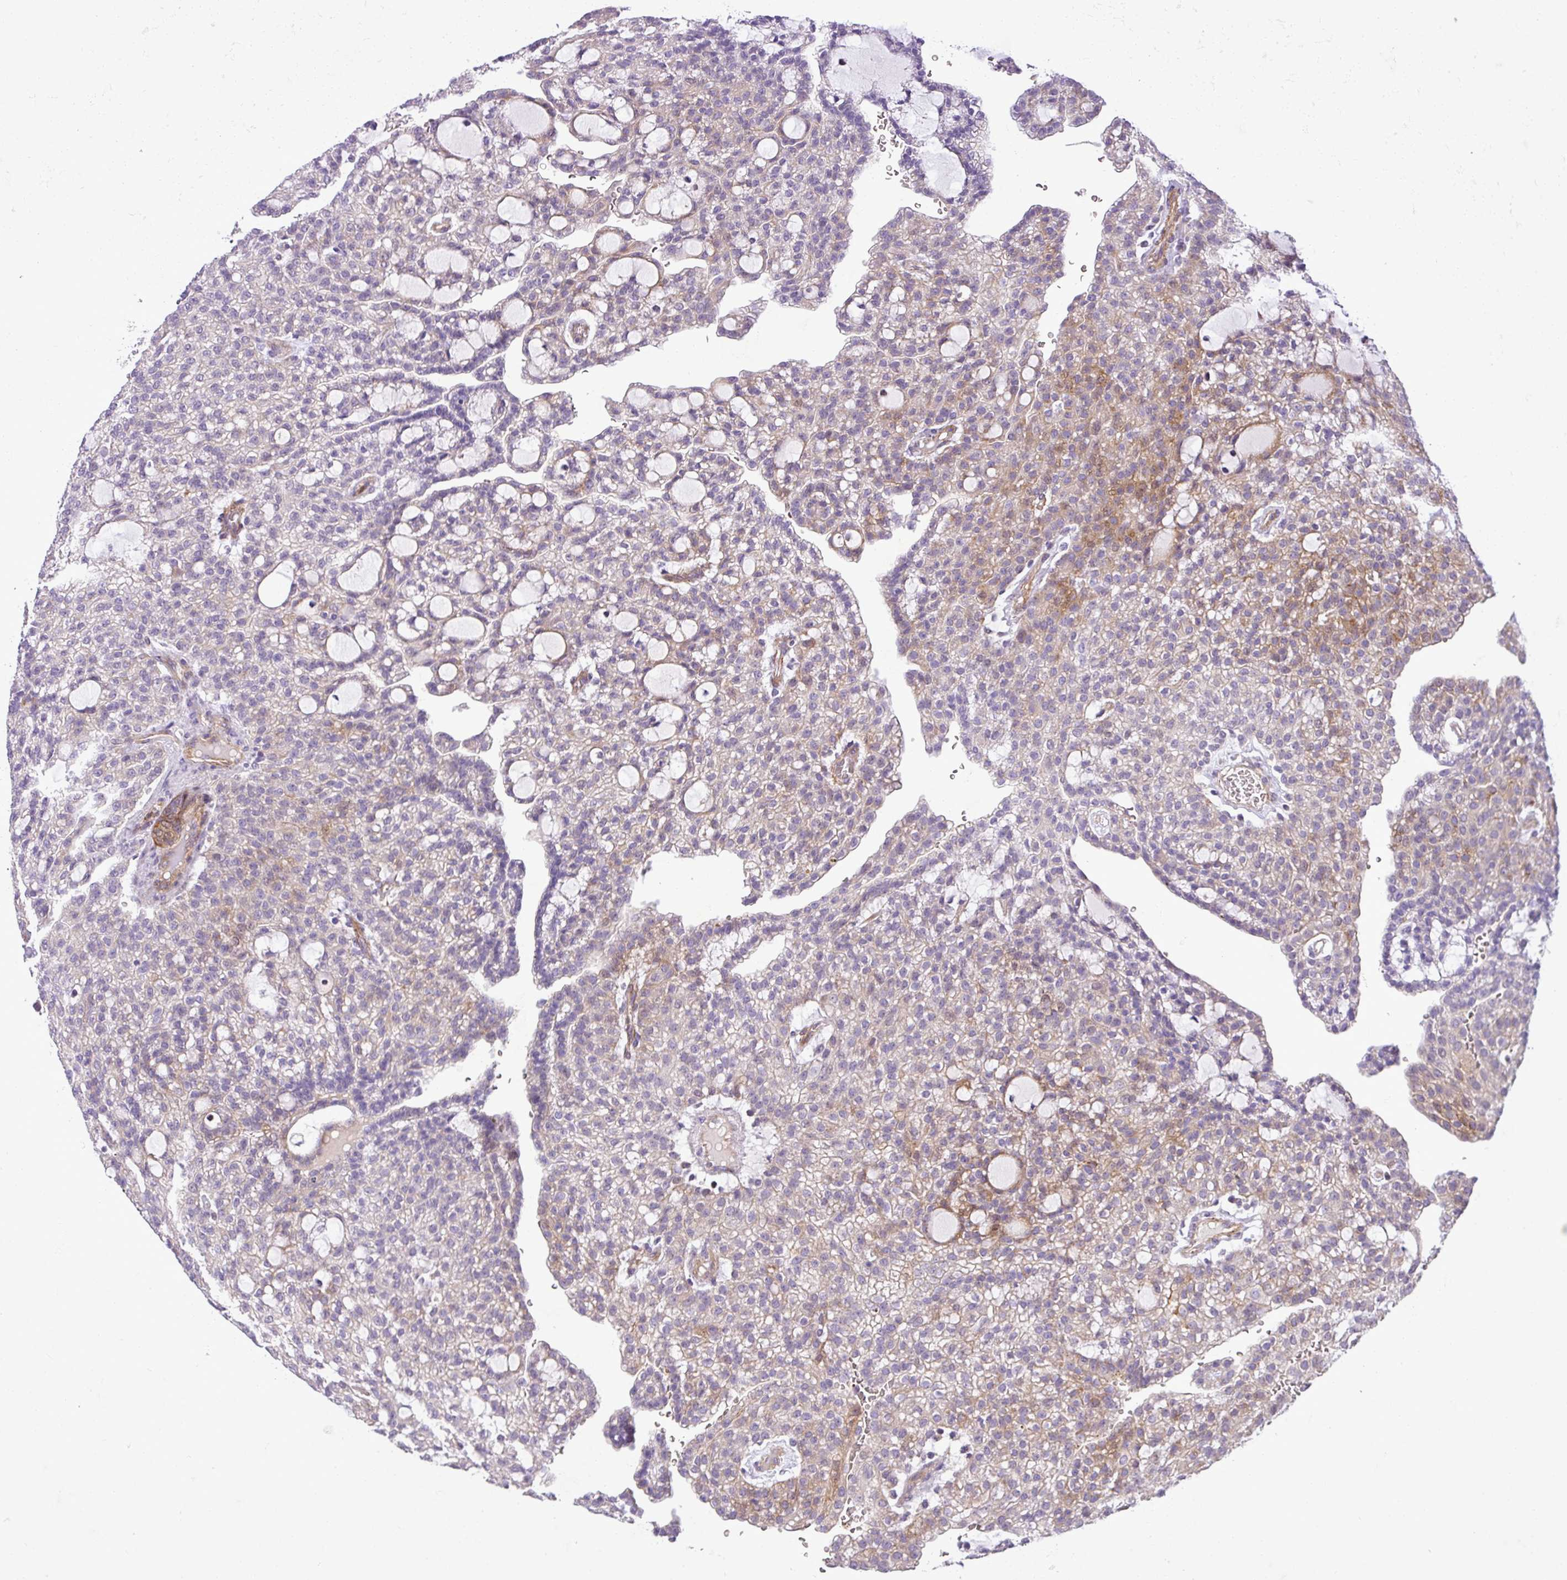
{"staining": {"intensity": "moderate", "quantity": "25%-75%", "location": "cytoplasmic/membranous"}, "tissue": "renal cancer", "cell_type": "Tumor cells", "image_type": "cancer", "snomed": [{"axis": "morphology", "description": "Adenocarcinoma, NOS"}, {"axis": "topography", "description": "Kidney"}], "caption": "Renal cancer (adenocarcinoma) stained with DAB (3,3'-diaminobenzidine) immunohistochemistry demonstrates medium levels of moderate cytoplasmic/membranous positivity in approximately 25%-75% of tumor cells.", "gene": "NBEAL2", "patient": {"sex": "male", "age": 63}}